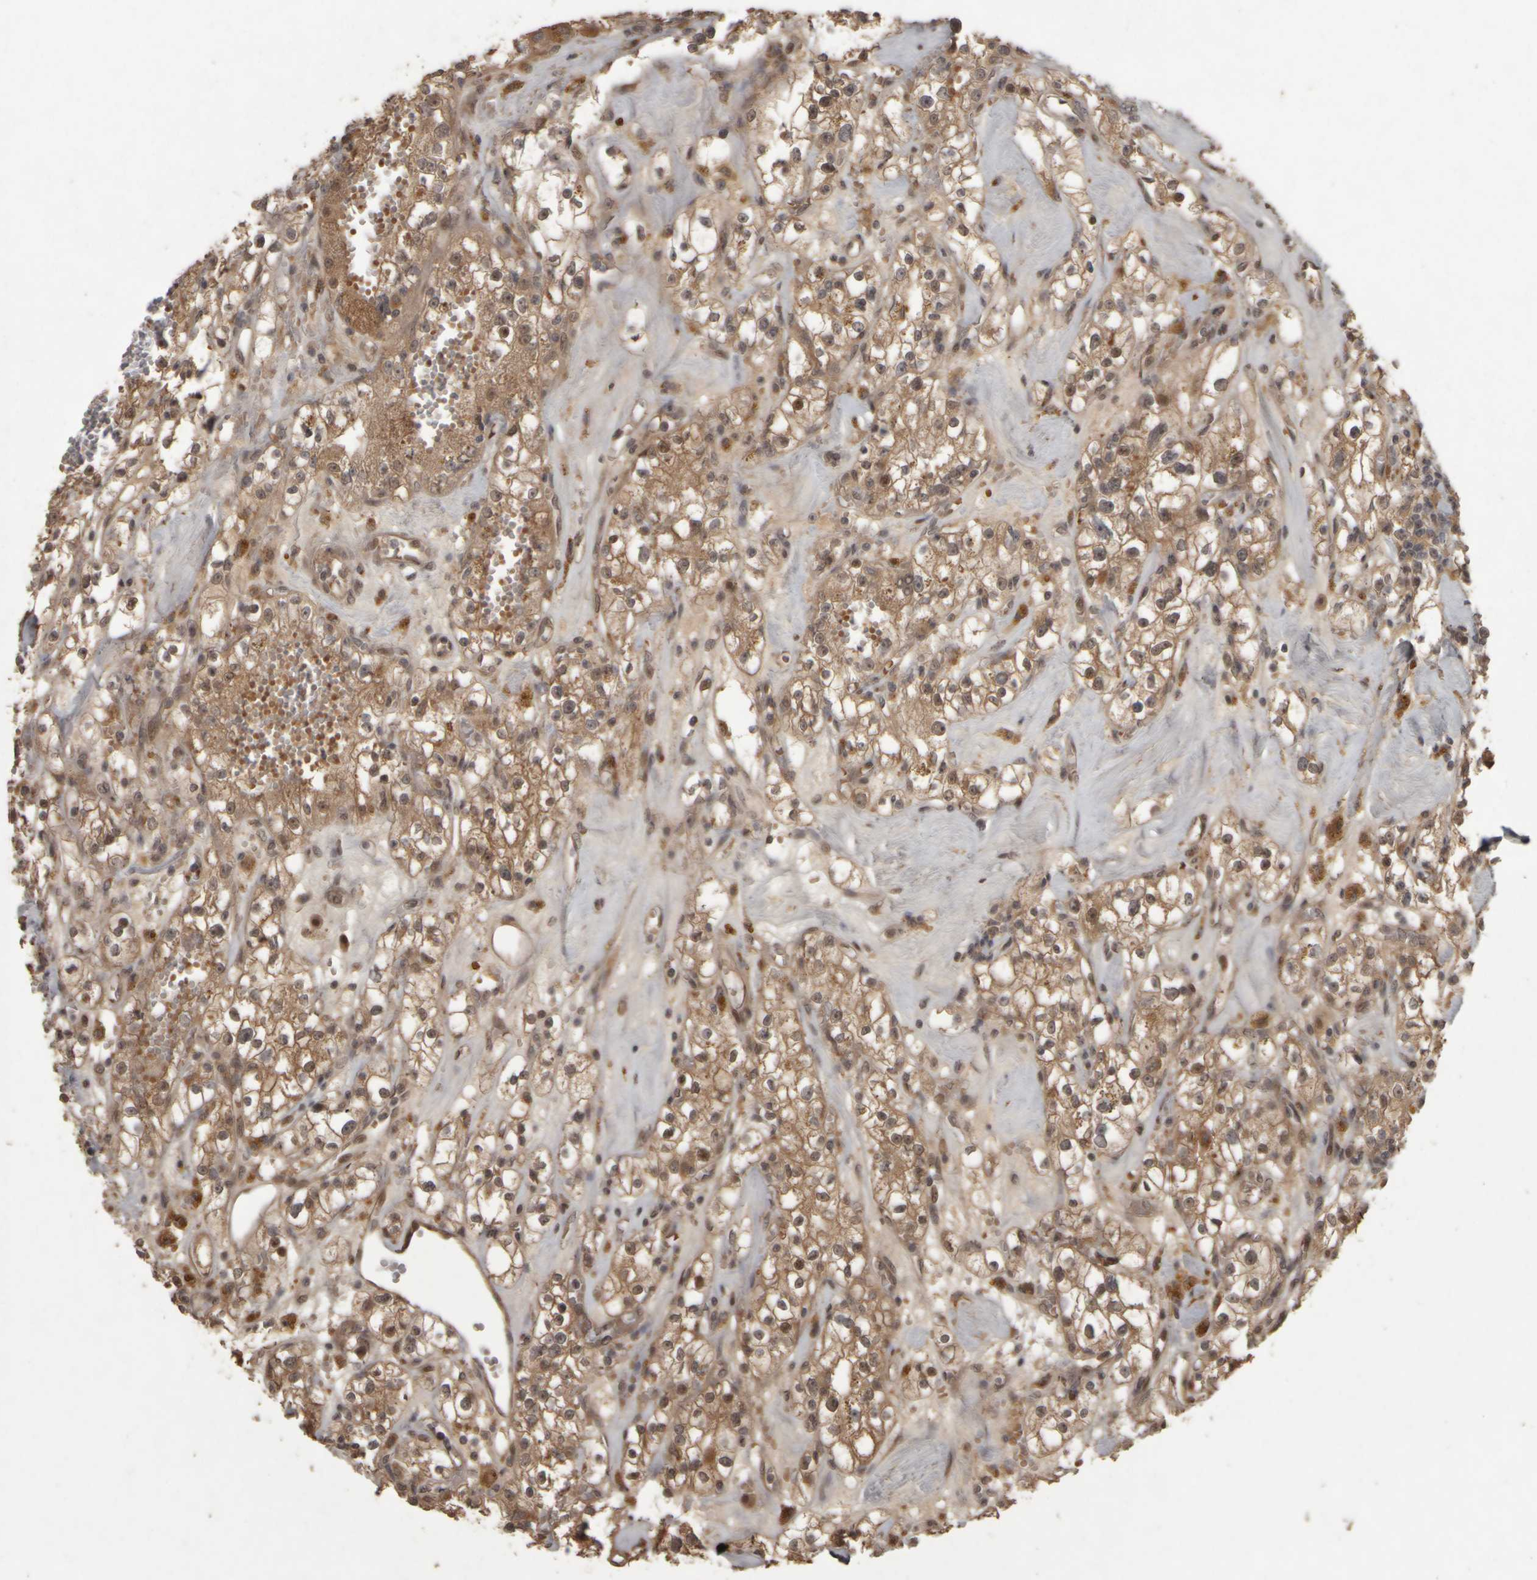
{"staining": {"intensity": "moderate", "quantity": ">75%", "location": "cytoplasmic/membranous,nuclear"}, "tissue": "renal cancer", "cell_type": "Tumor cells", "image_type": "cancer", "snomed": [{"axis": "morphology", "description": "Adenocarcinoma, NOS"}, {"axis": "topography", "description": "Kidney"}], "caption": "Immunohistochemistry (DAB) staining of adenocarcinoma (renal) demonstrates moderate cytoplasmic/membranous and nuclear protein positivity in about >75% of tumor cells.", "gene": "ACO1", "patient": {"sex": "male", "age": 56}}